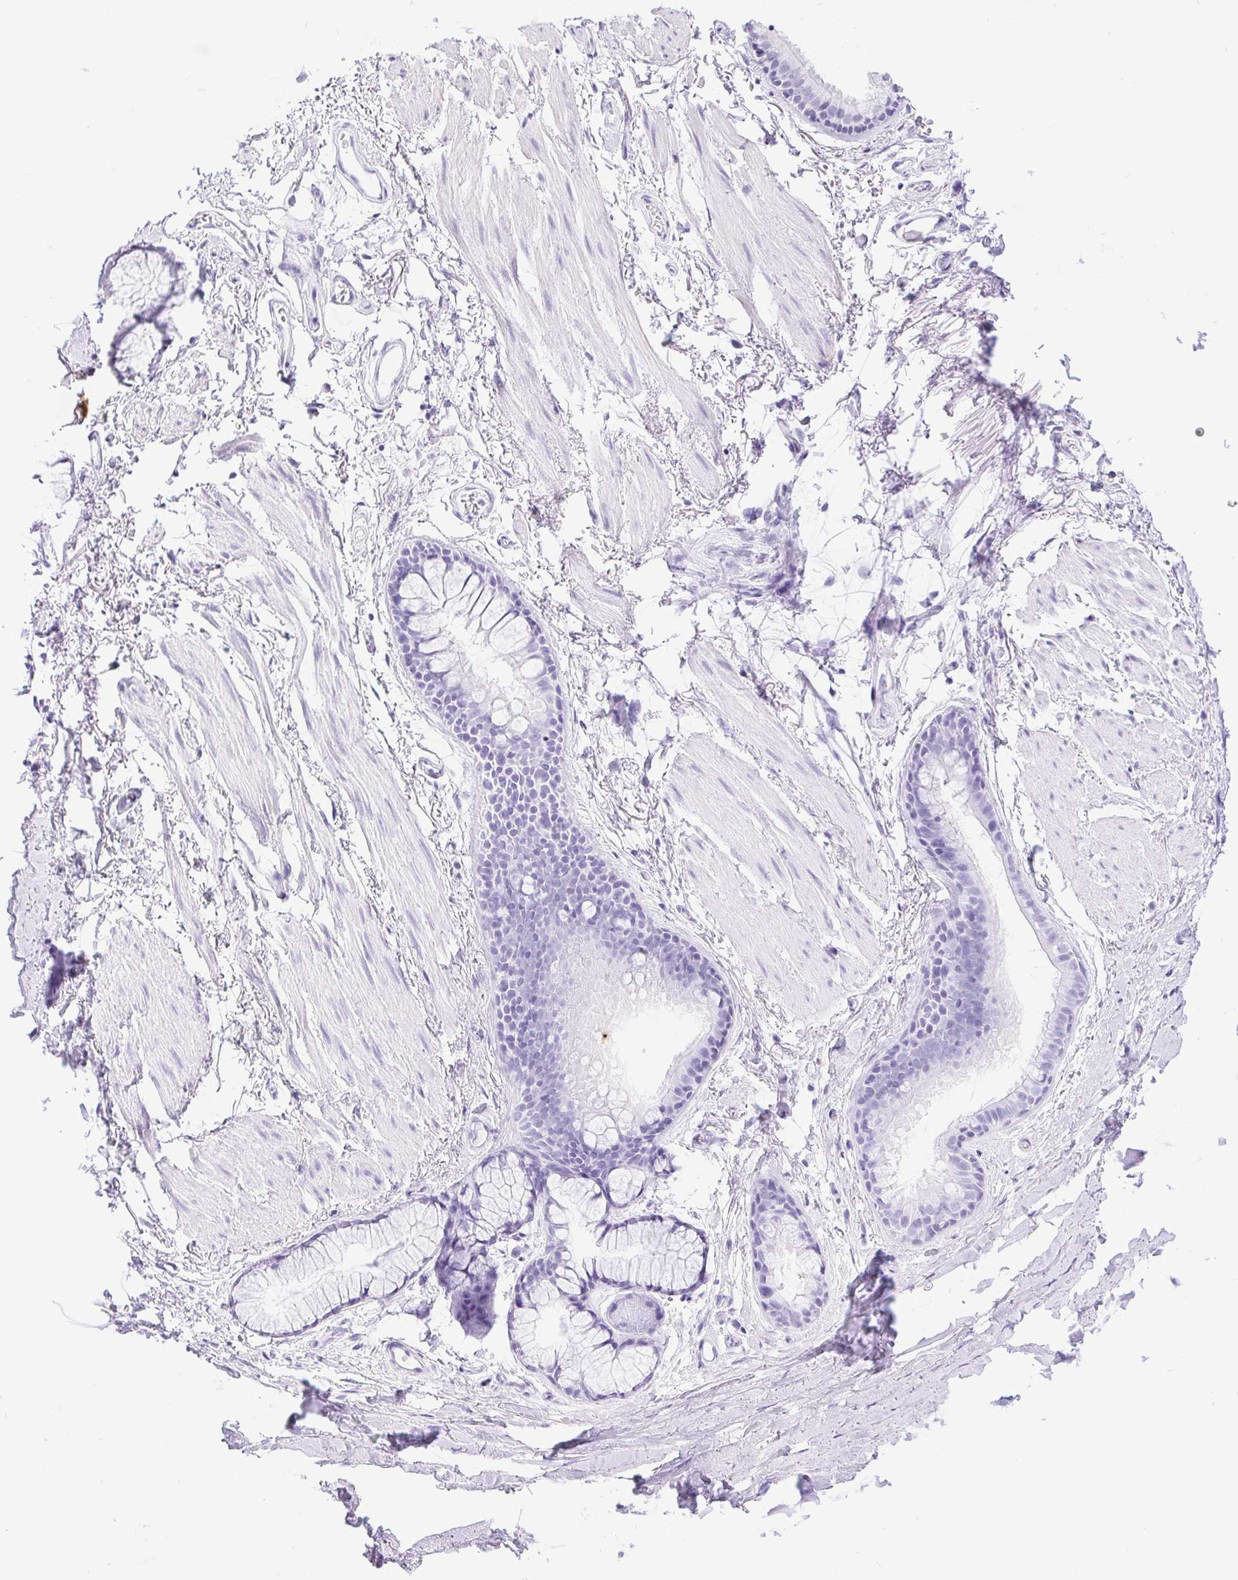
{"staining": {"intensity": "negative", "quantity": "none", "location": "none"}, "tissue": "soft tissue", "cell_type": "Fibroblasts", "image_type": "normal", "snomed": [{"axis": "morphology", "description": "Normal tissue, NOS"}, {"axis": "topography", "description": "Cartilage tissue"}, {"axis": "topography", "description": "Bronchus"}], "caption": "This is a photomicrograph of IHC staining of normal soft tissue, which shows no staining in fibroblasts. (DAB immunohistochemistry visualized using brightfield microscopy, high magnification).", "gene": "DDX17", "patient": {"sex": "female", "age": 79}}